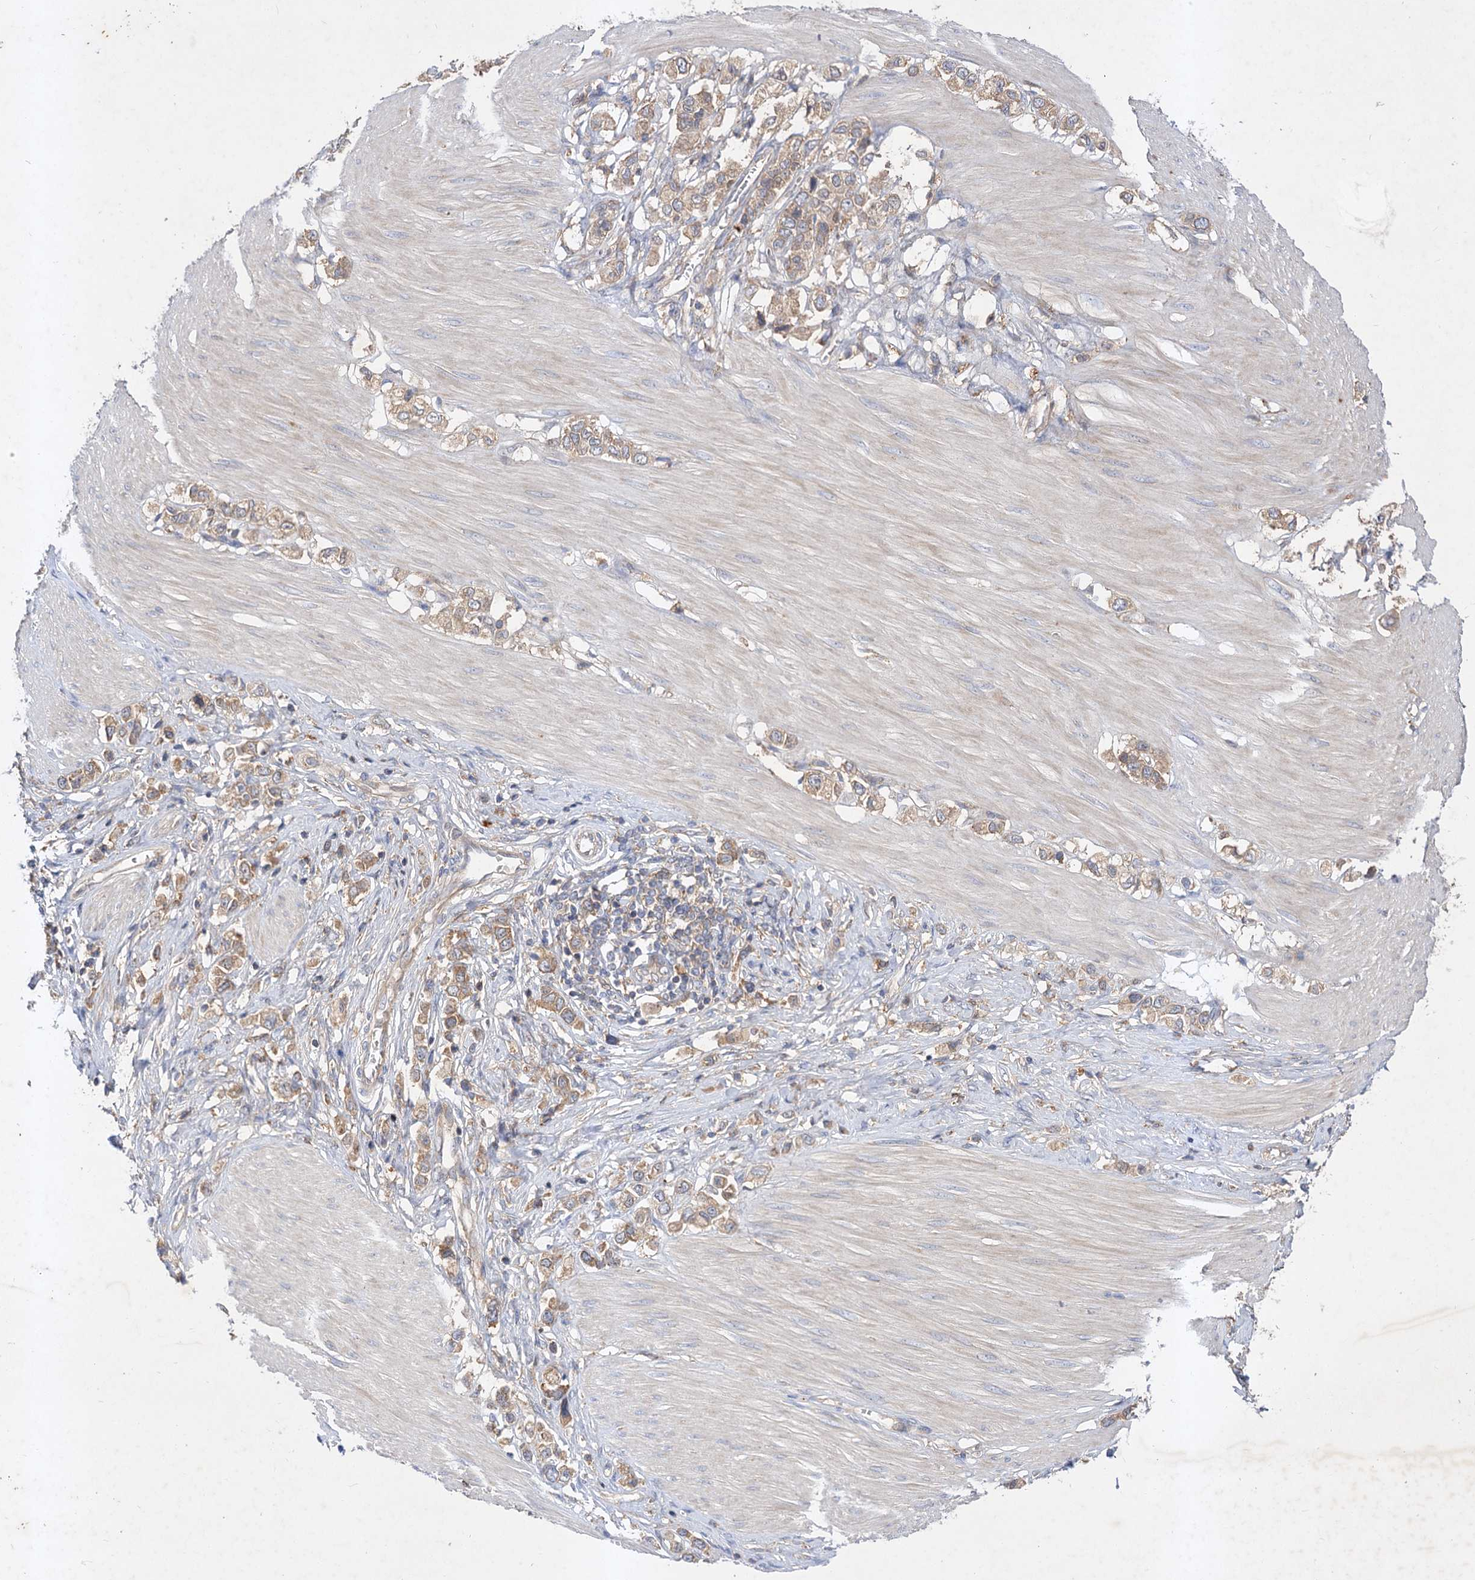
{"staining": {"intensity": "weak", "quantity": ">75%", "location": "cytoplasmic/membranous"}, "tissue": "stomach cancer", "cell_type": "Tumor cells", "image_type": "cancer", "snomed": [{"axis": "morphology", "description": "Adenocarcinoma, NOS"}, {"axis": "topography", "description": "Stomach"}], "caption": "Tumor cells reveal weak cytoplasmic/membranous positivity in approximately >75% of cells in adenocarcinoma (stomach). (IHC, brightfield microscopy, high magnification).", "gene": "PATL1", "patient": {"sex": "female", "age": 65}}